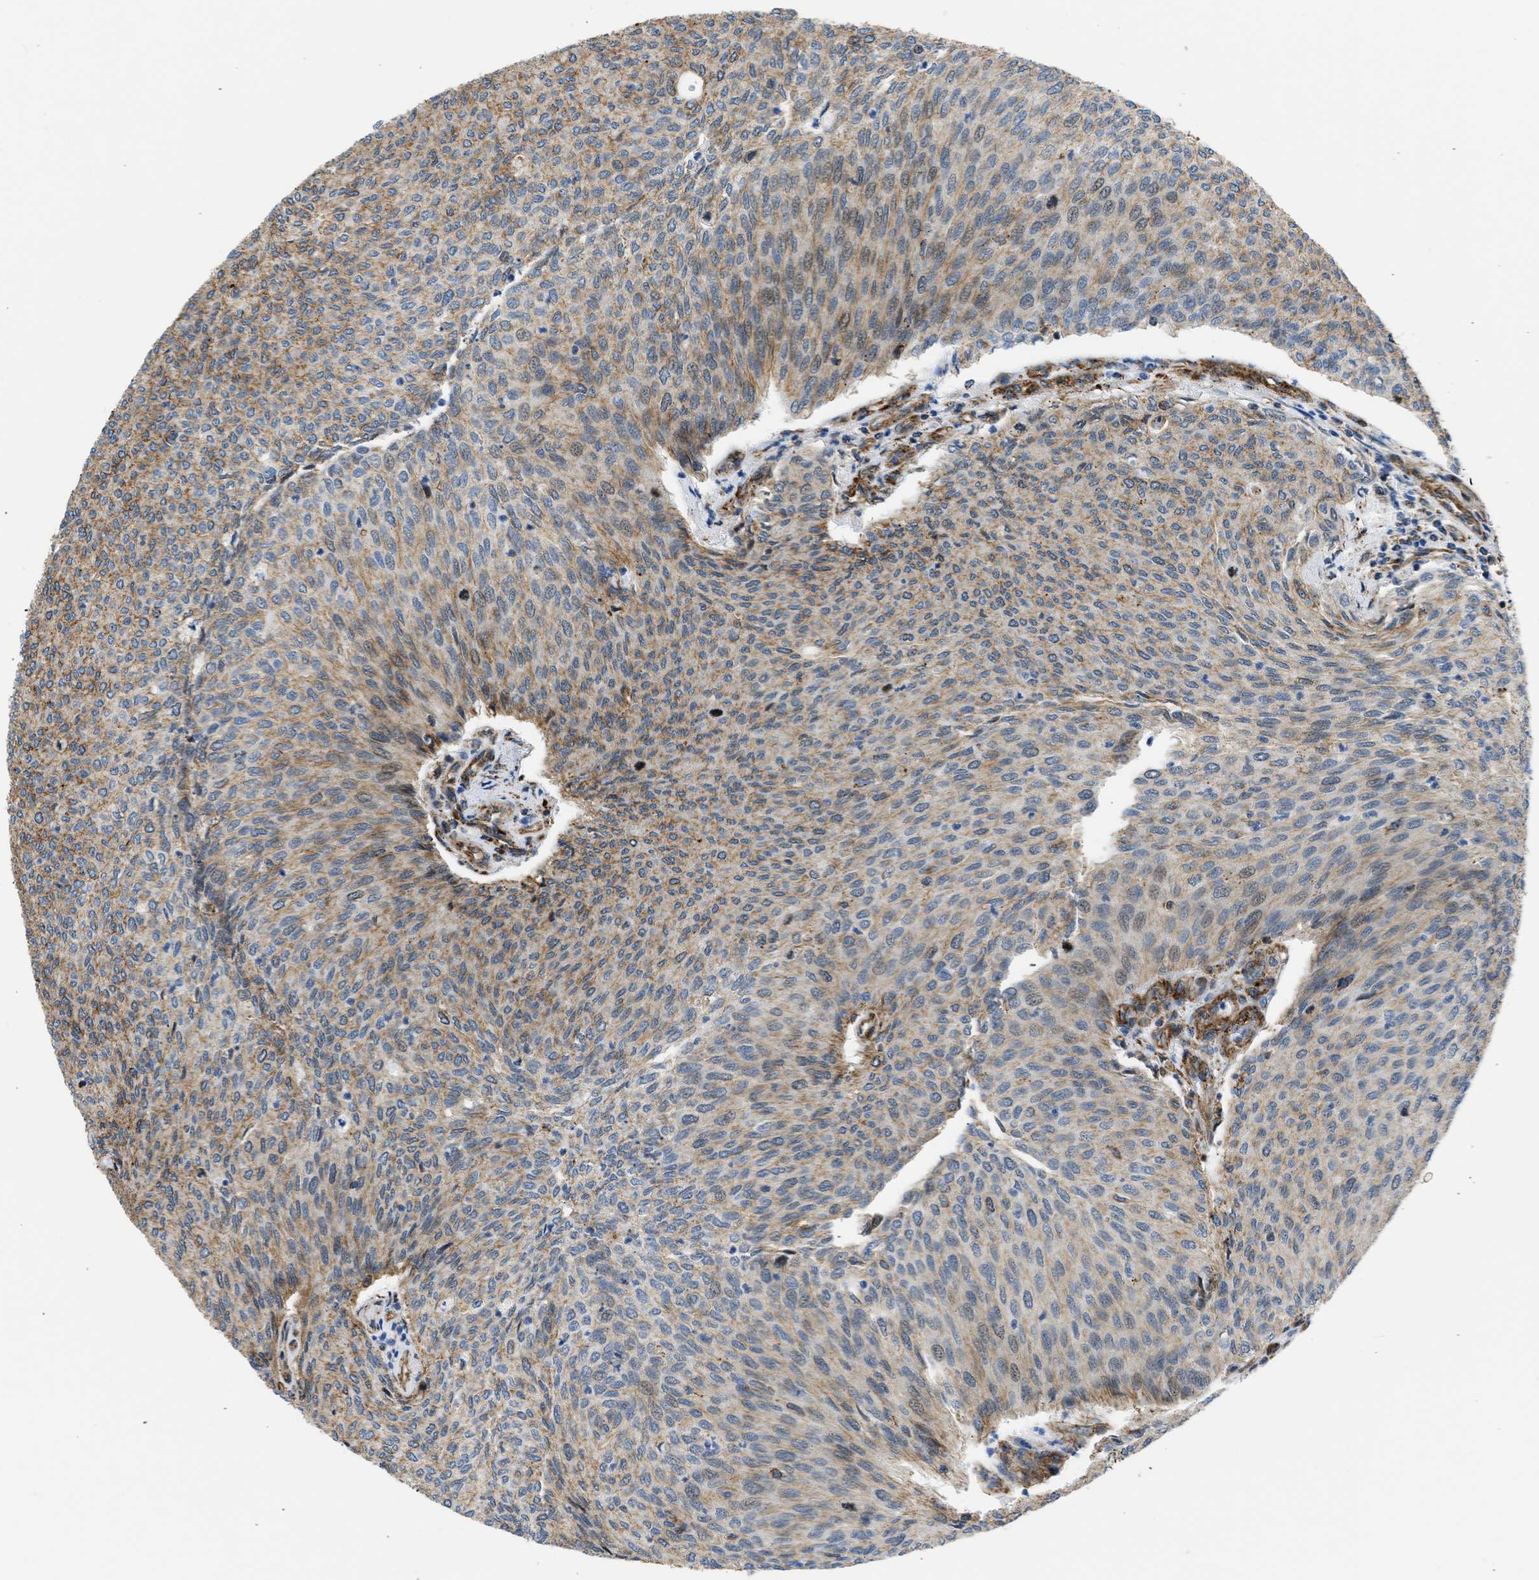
{"staining": {"intensity": "moderate", "quantity": "25%-75%", "location": "cytoplasmic/membranous"}, "tissue": "urothelial cancer", "cell_type": "Tumor cells", "image_type": "cancer", "snomed": [{"axis": "morphology", "description": "Urothelial carcinoma, Low grade"}, {"axis": "topography", "description": "Urinary bladder"}], "caption": "There is medium levels of moderate cytoplasmic/membranous expression in tumor cells of urothelial cancer, as demonstrated by immunohistochemical staining (brown color).", "gene": "SEPTIN2", "patient": {"sex": "female", "age": 79}}